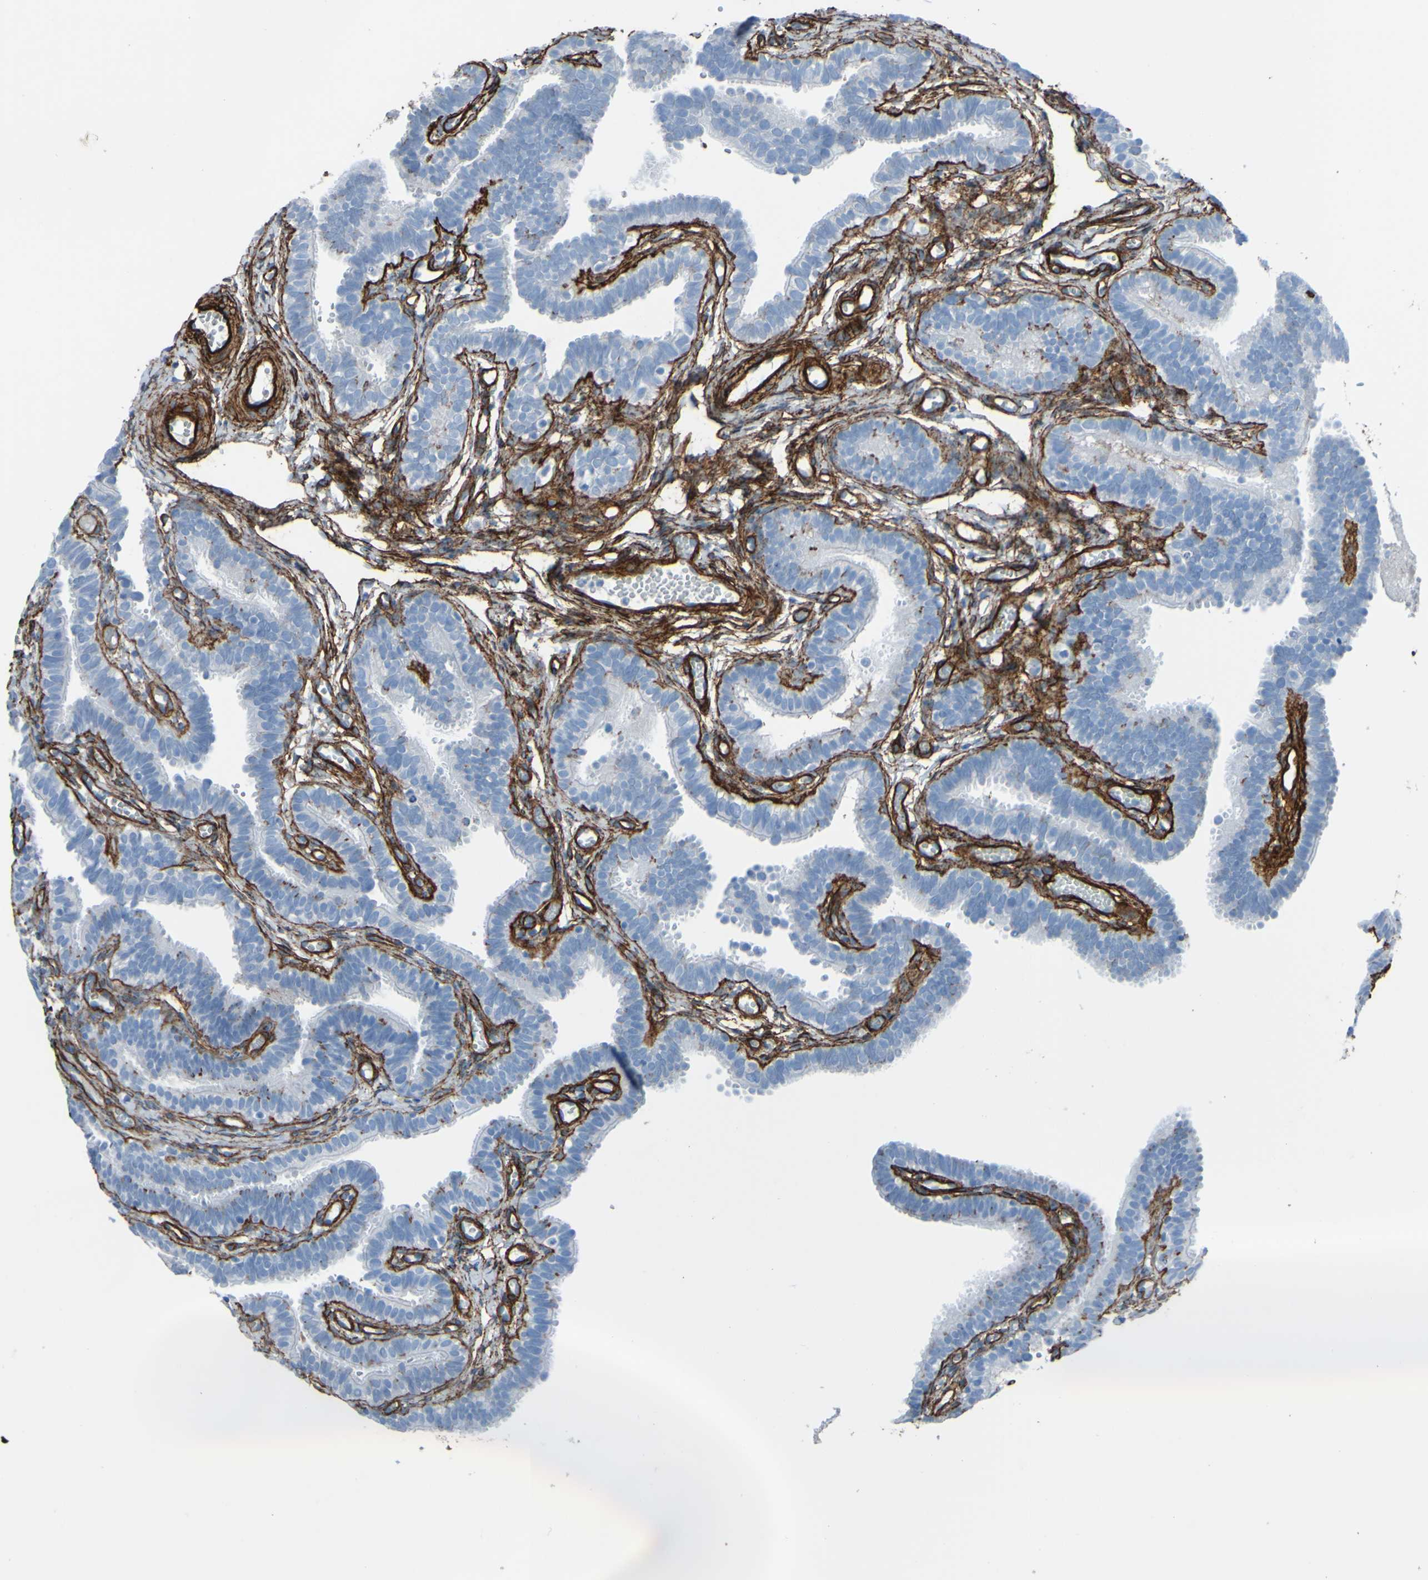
{"staining": {"intensity": "negative", "quantity": "none", "location": "none"}, "tissue": "fallopian tube", "cell_type": "Glandular cells", "image_type": "normal", "snomed": [{"axis": "morphology", "description": "Normal tissue, NOS"}, {"axis": "topography", "description": "Fallopian tube"}, {"axis": "topography", "description": "Placenta"}], "caption": "A high-resolution photomicrograph shows immunohistochemistry staining of unremarkable fallopian tube, which shows no significant staining in glandular cells.", "gene": "COL4A2", "patient": {"sex": "female", "age": 34}}